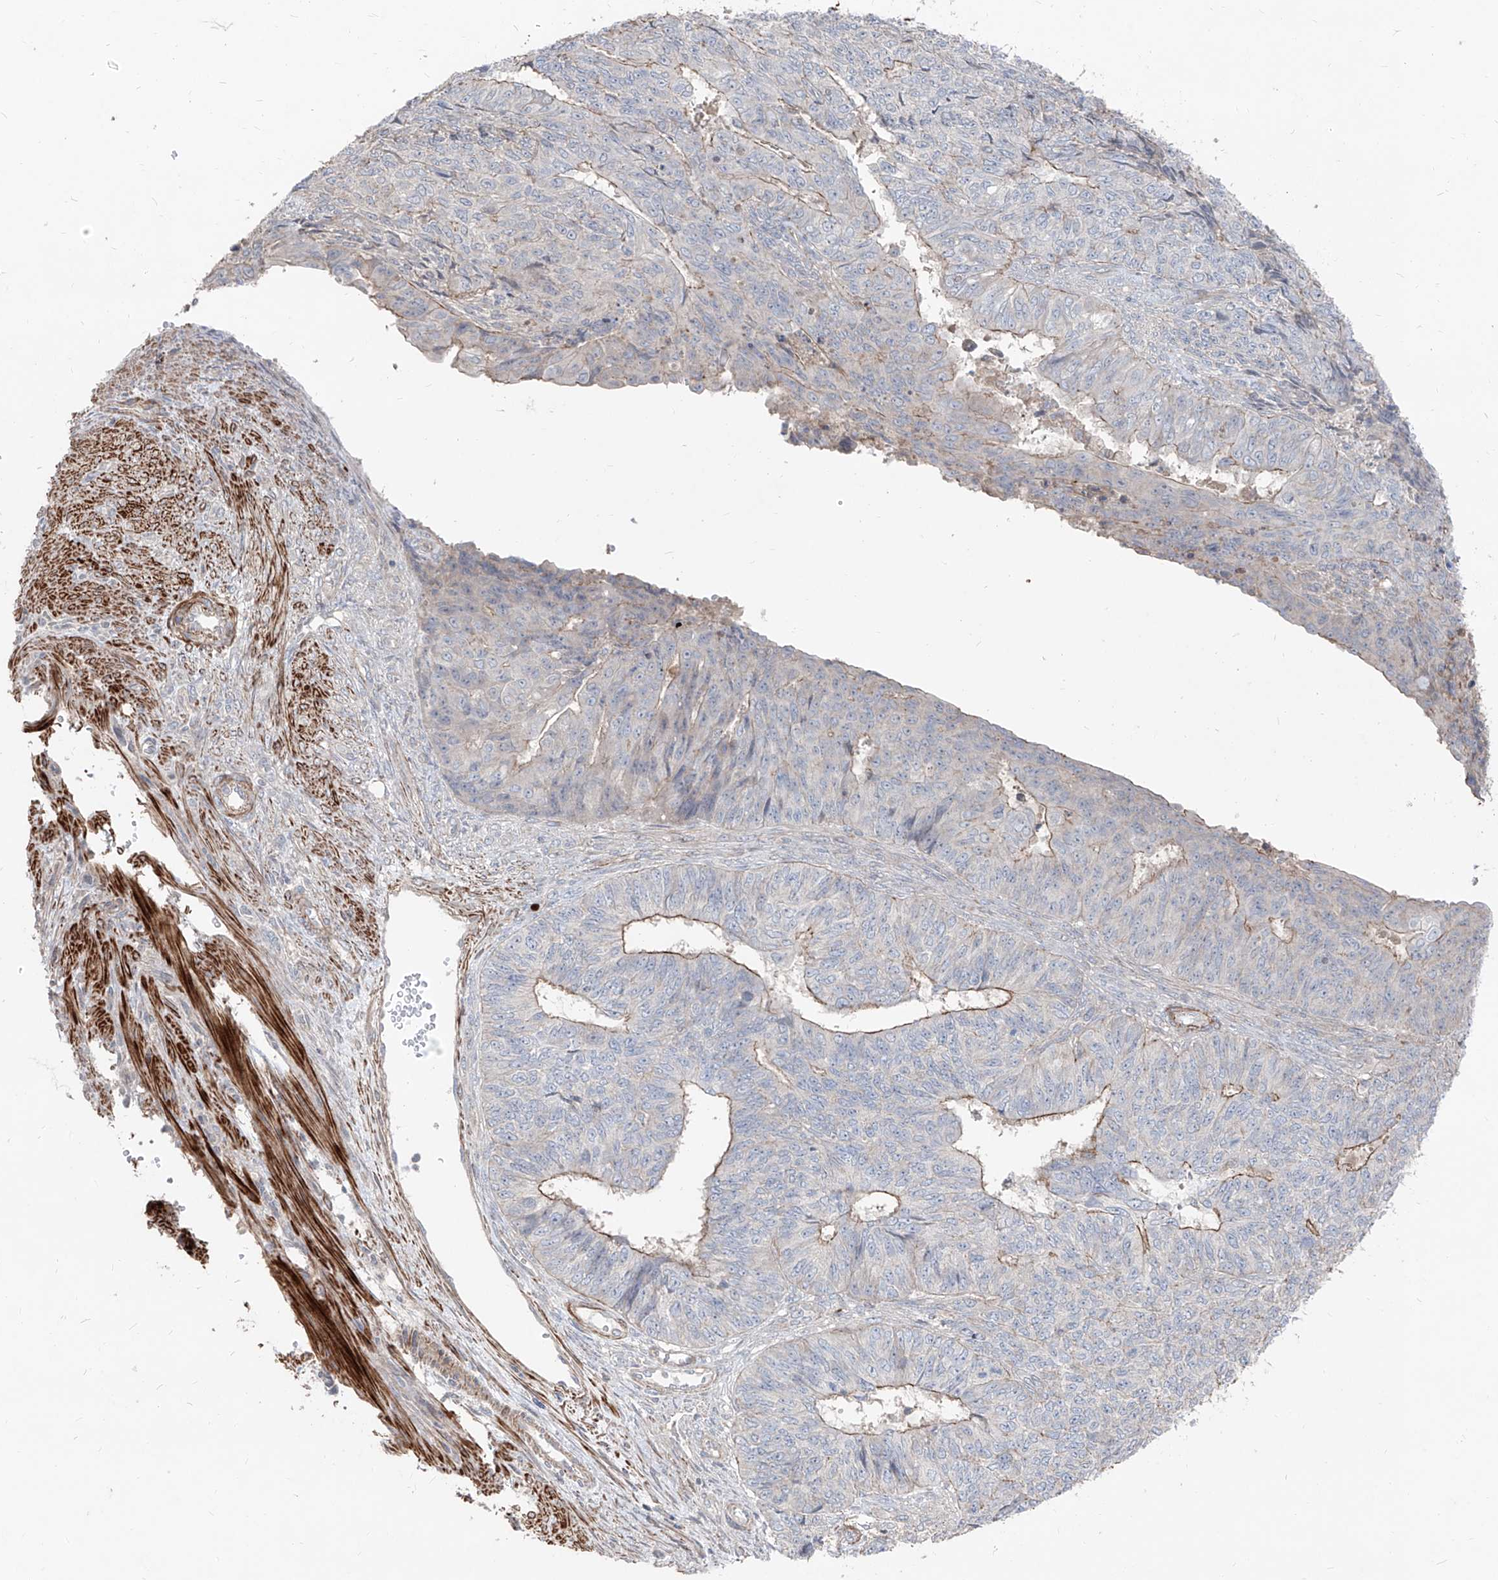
{"staining": {"intensity": "moderate", "quantity": "<25%", "location": "cytoplasmic/membranous"}, "tissue": "endometrial cancer", "cell_type": "Tumor cells", "image_type": "cancer", "snomed": [{"axis": "morphology", "description": "Adenocarcinoma, NOS"}, {"axis": "topography", "description": "Endometrium"}], "caption": "Endometrial cancer was stained to show a protein in brown. There is low levels of moderate cytoplasmic/membranous staining in about <25% of tumor cells.", "gene": "UFD1", "patient": {"sex": "female", "age": 32}}